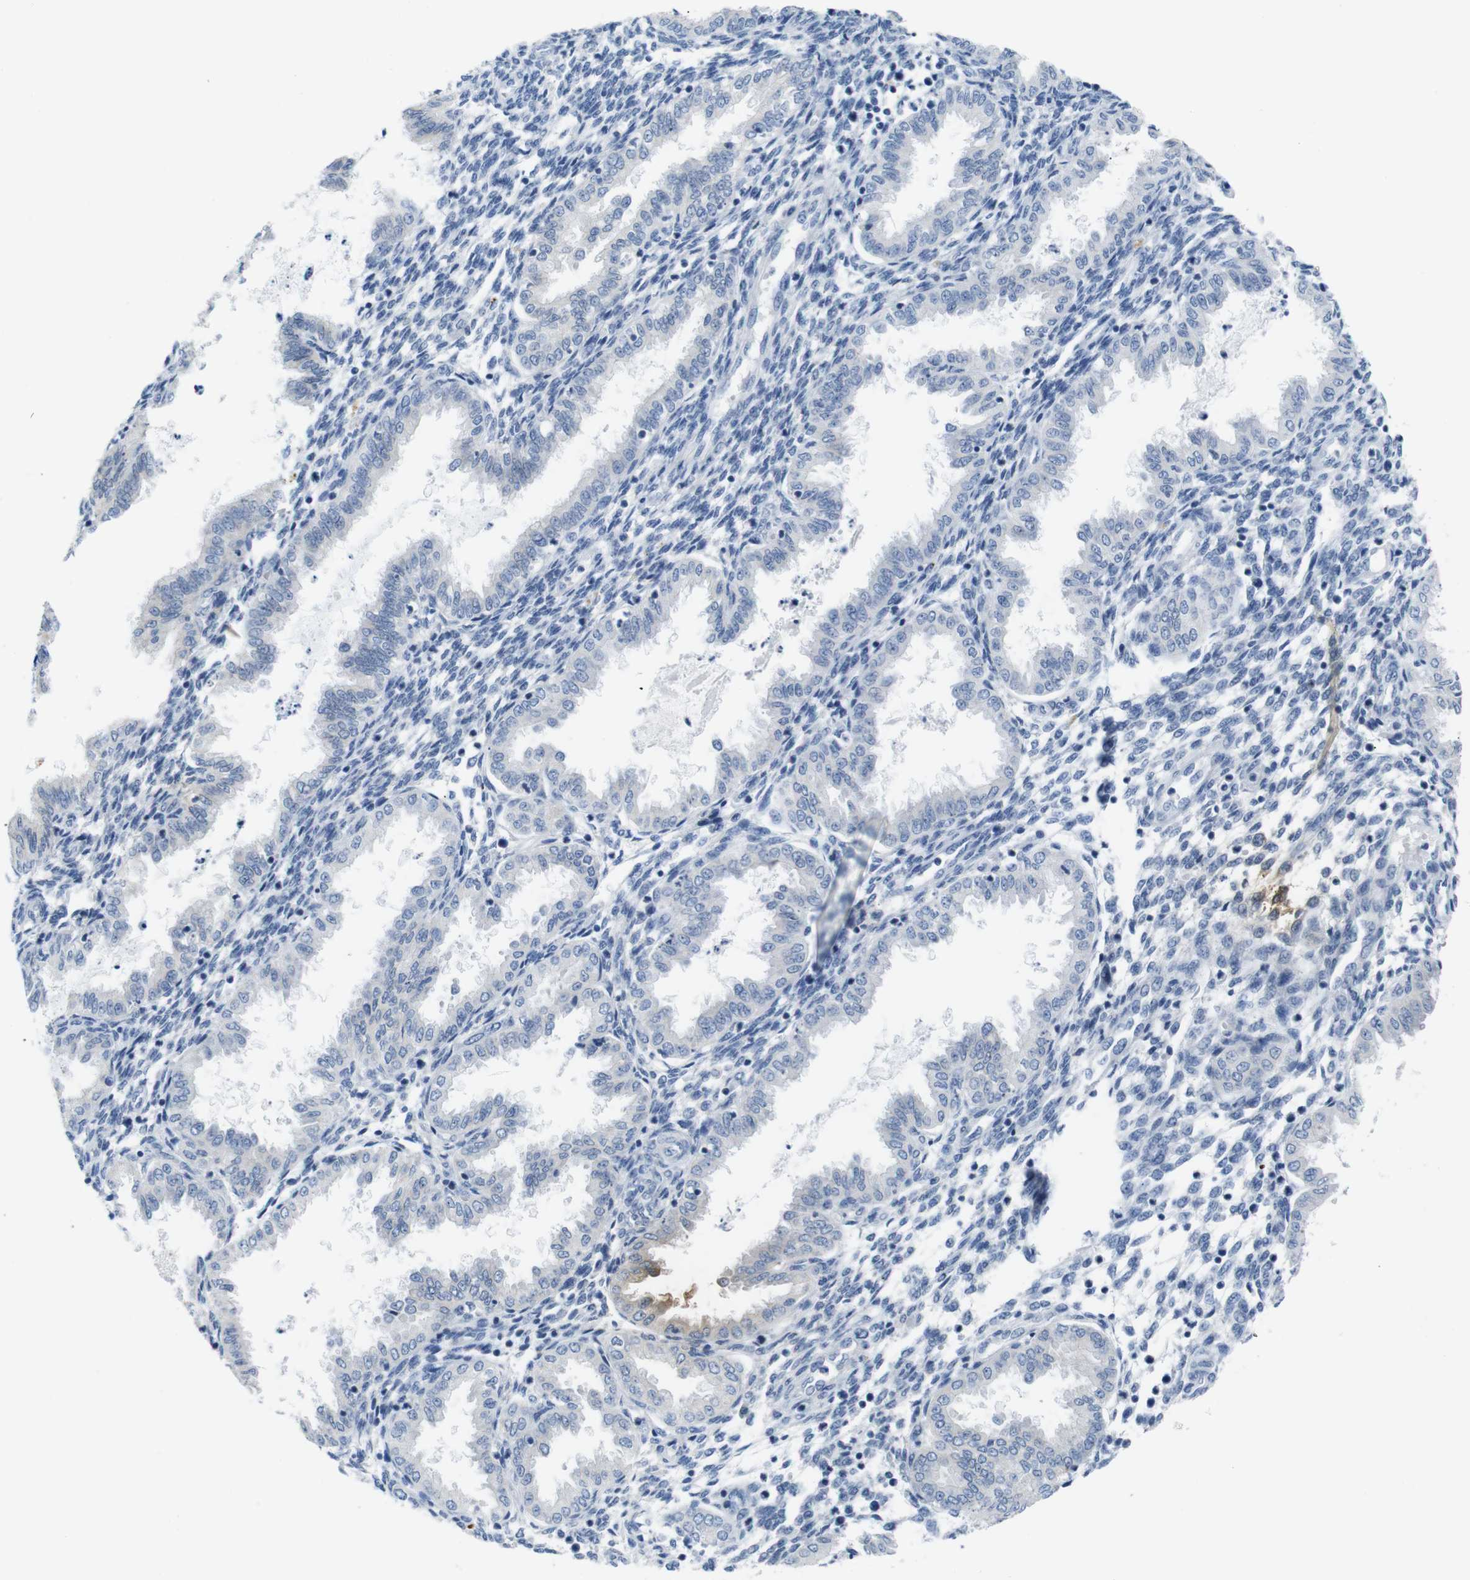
{"staining": {"intensity": "negative", "quantity": "none", "location": "none"}, "tissue": "endometrium", "cell_type": "Cells in endometrial stroma", "image_type": "normal", "snomed": [{"axis": "morphology", "description": "Normal tissue, NOS"}, {"axis": "topography", "description": "Endometrium"}], "caption": "High power microscopy histopathology image of an immunohistochemistry image of unremarkable endometrium, revealing no significant staining in cells in endometrial stroma. (Brightfield microscopy of DAB (3,3'-diaminobenzidine) immunohistochemistry at high magnification).", "gene": "ANK3", "patient": {"sex": "female", "age": 33}}